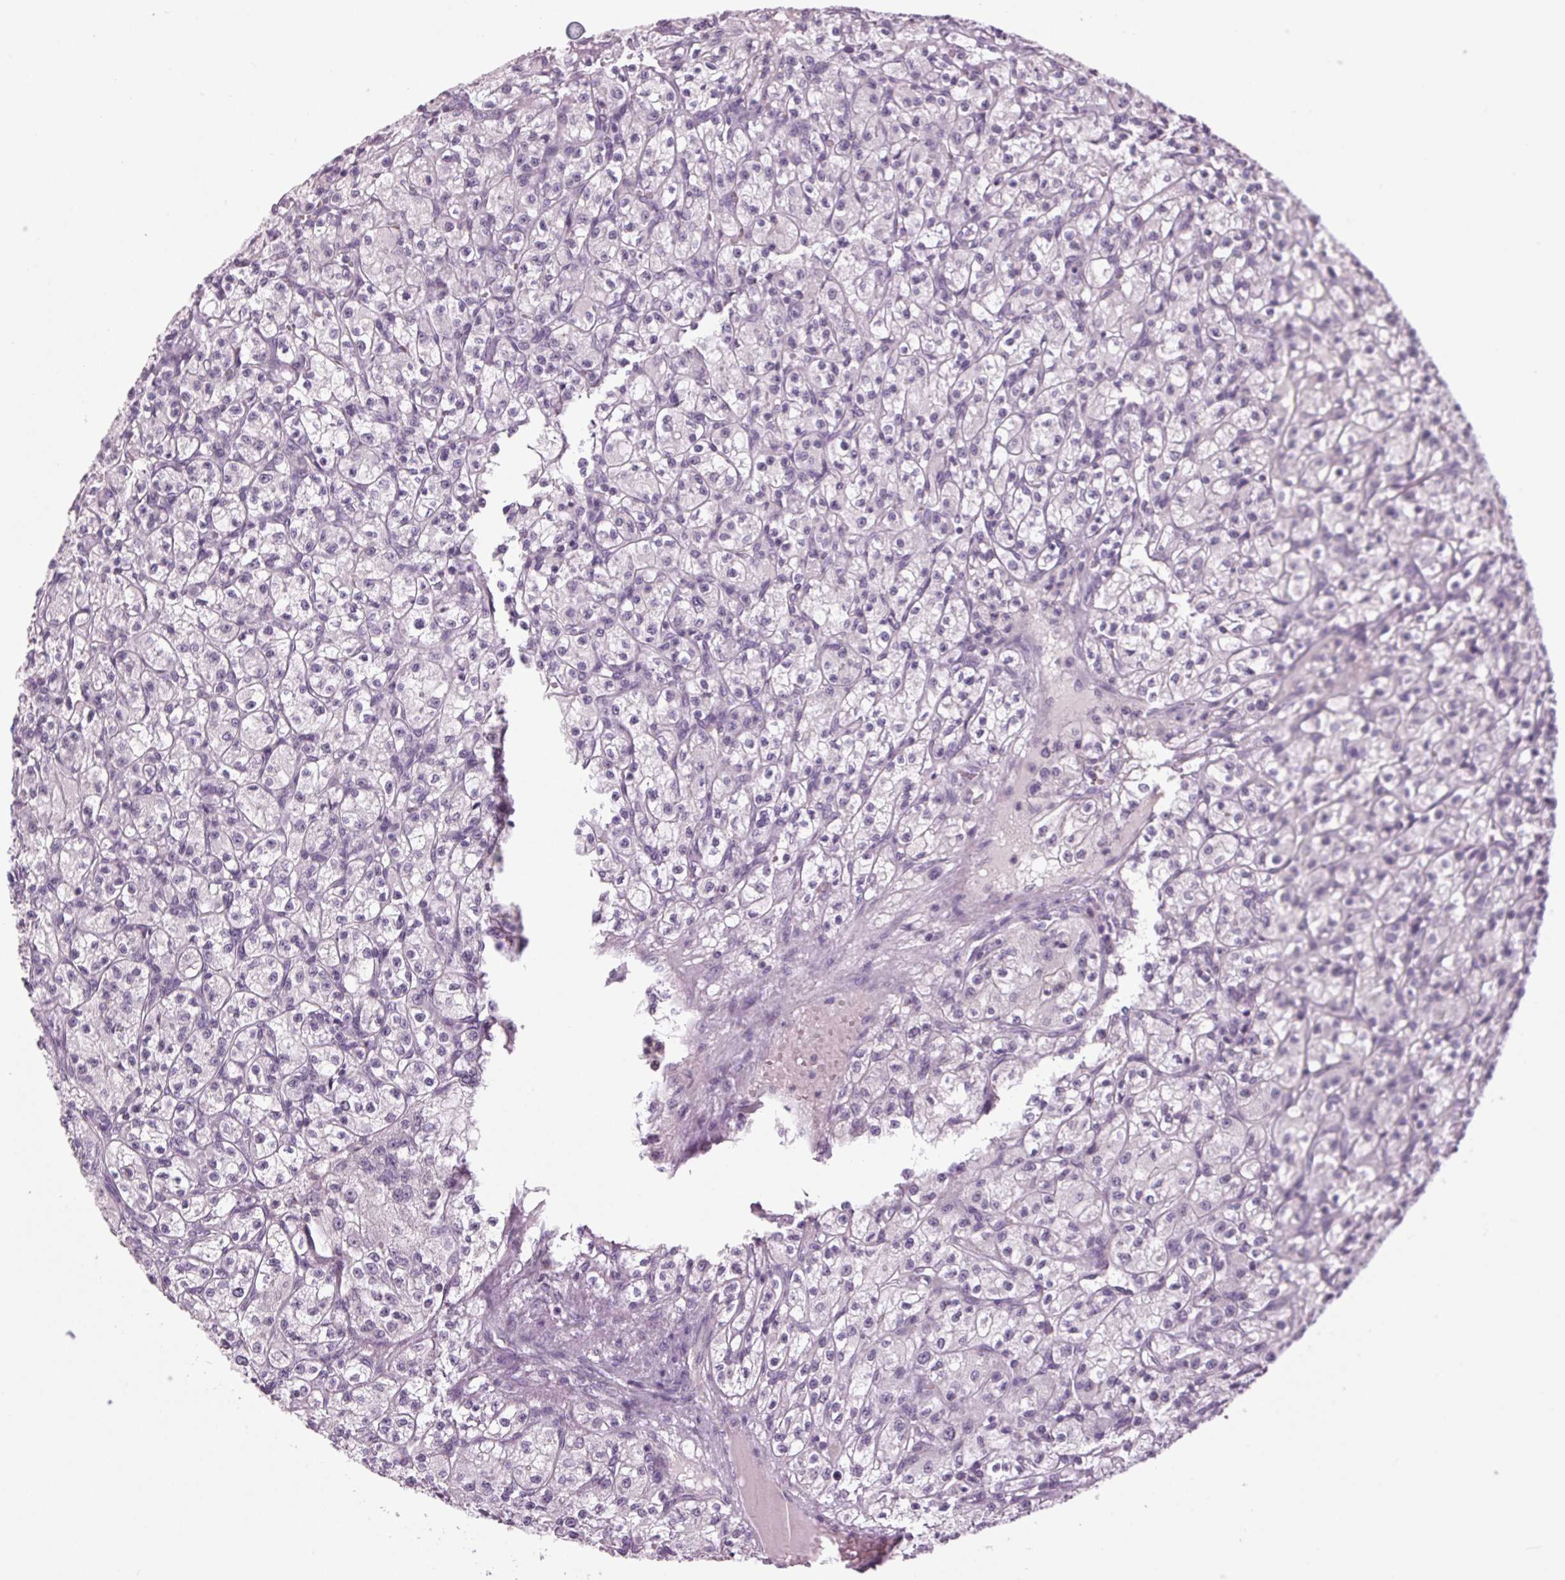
{"staining": {"intensity": "negative", "quantity": "none", "location": "none"}, "tissue": "renal cancer", "cell_type": "Tumor cells", "image_type": "cancer", "snomed": [{"axis": "morphology", "description": "Adenocarcinoma, NOS"}, {"axis": "topography", "description": "Kidney"}], "caption": "Image shows no significant protein positivity in tumor cells of renal adenocarcinoma.", "gene": "DNAH12", "patient": {"sex": "female", "age": 70}}